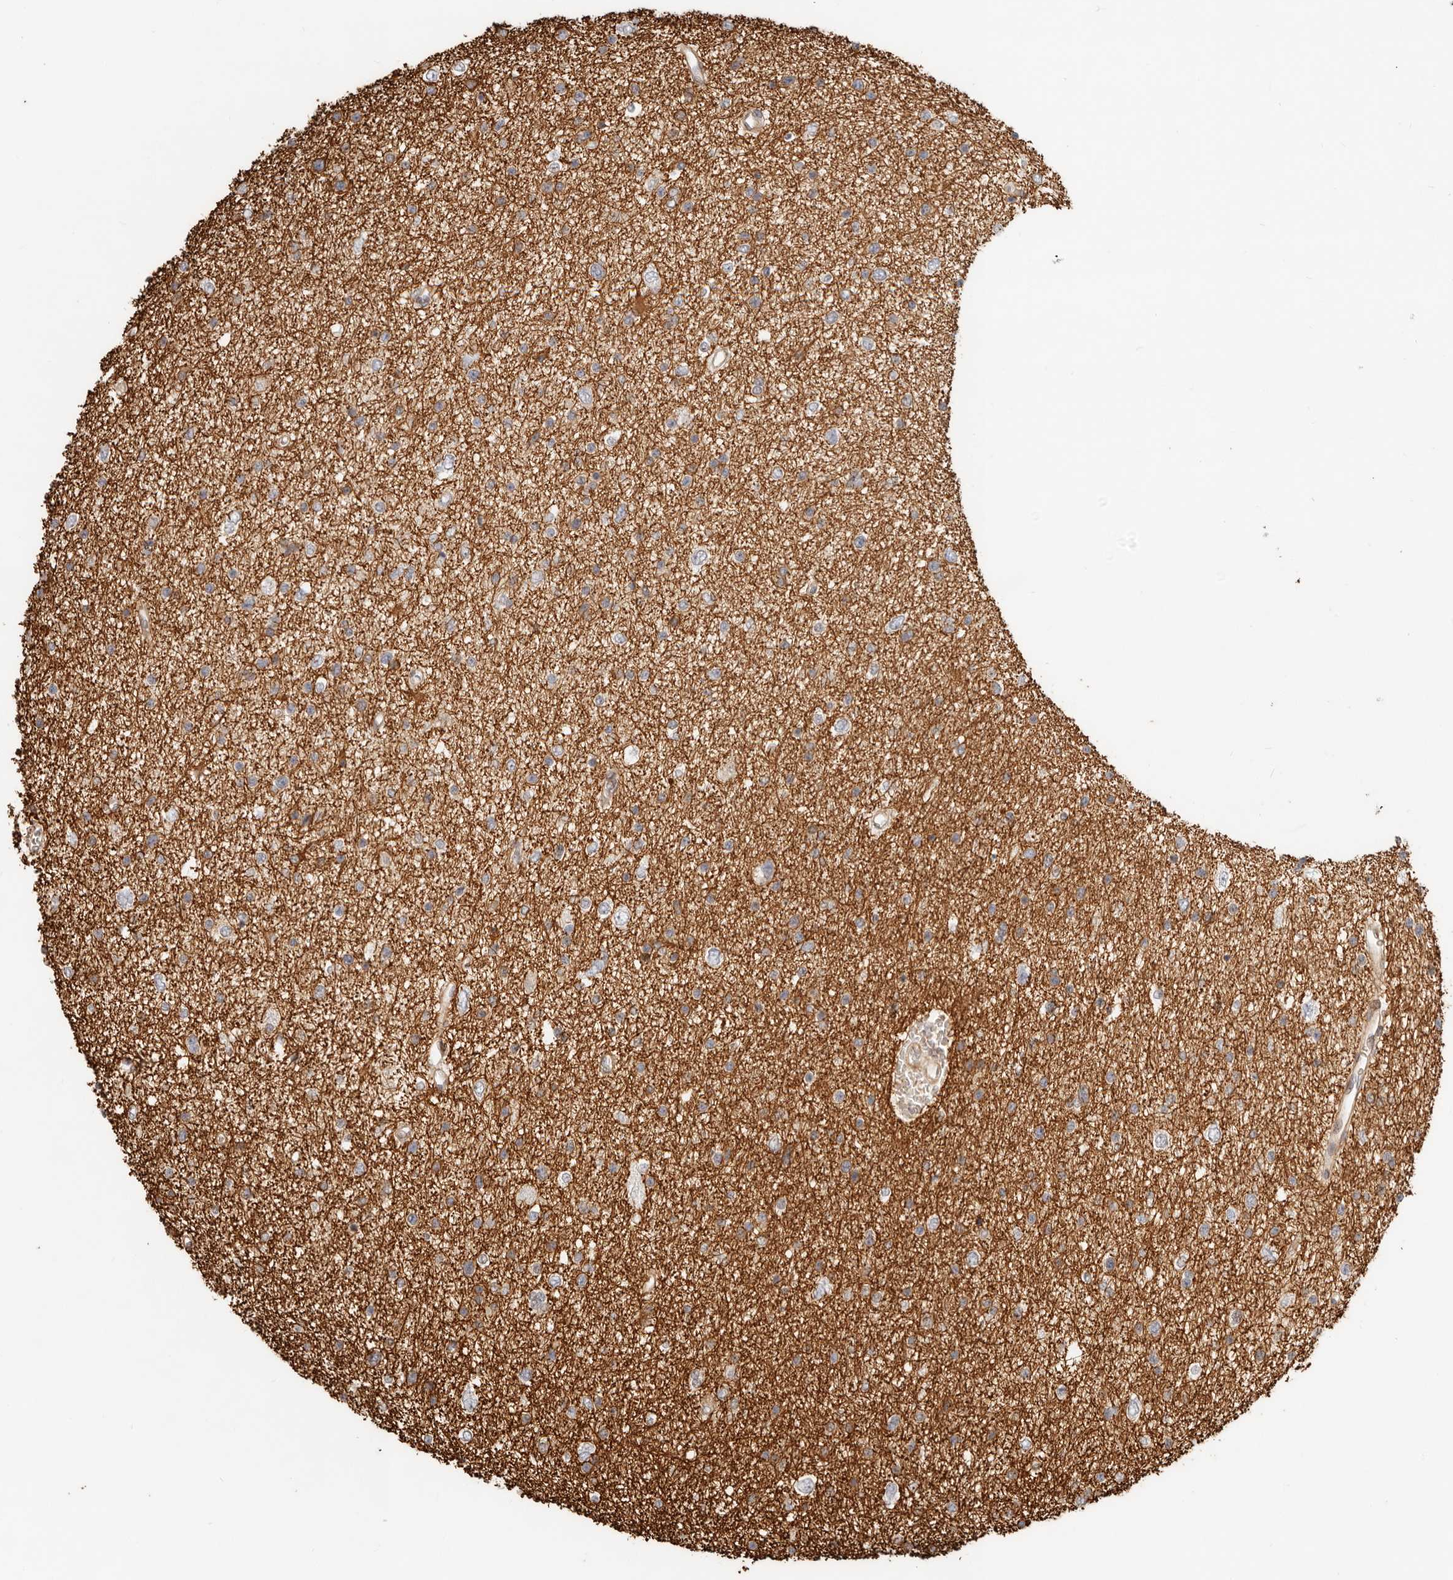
{"staining": {"intensity": "weak", "quantity": "<25%", "location": "cytoplasmic/membranous"}, "tissue": "glioma", "cell_type": "Tumor cells", "image_type": "cancer", "snomed": [{"axis": "morphology", "description": "Glioma, malignant, Low grade"}, {"axis": "topography", "description": "Brain"}], "caption": "This photomicrograph is of low-grade glioma (malignant) stained with immunohistochemistry (IHC) to label a protein in brown with the nuclei are counter-stained blue. There is no positivity in tumor cells. (DAB immunohistochemistry (IHC), high magnification).", "gene": "TUFT1", "patient": {"sex": "female", "age": 37}}